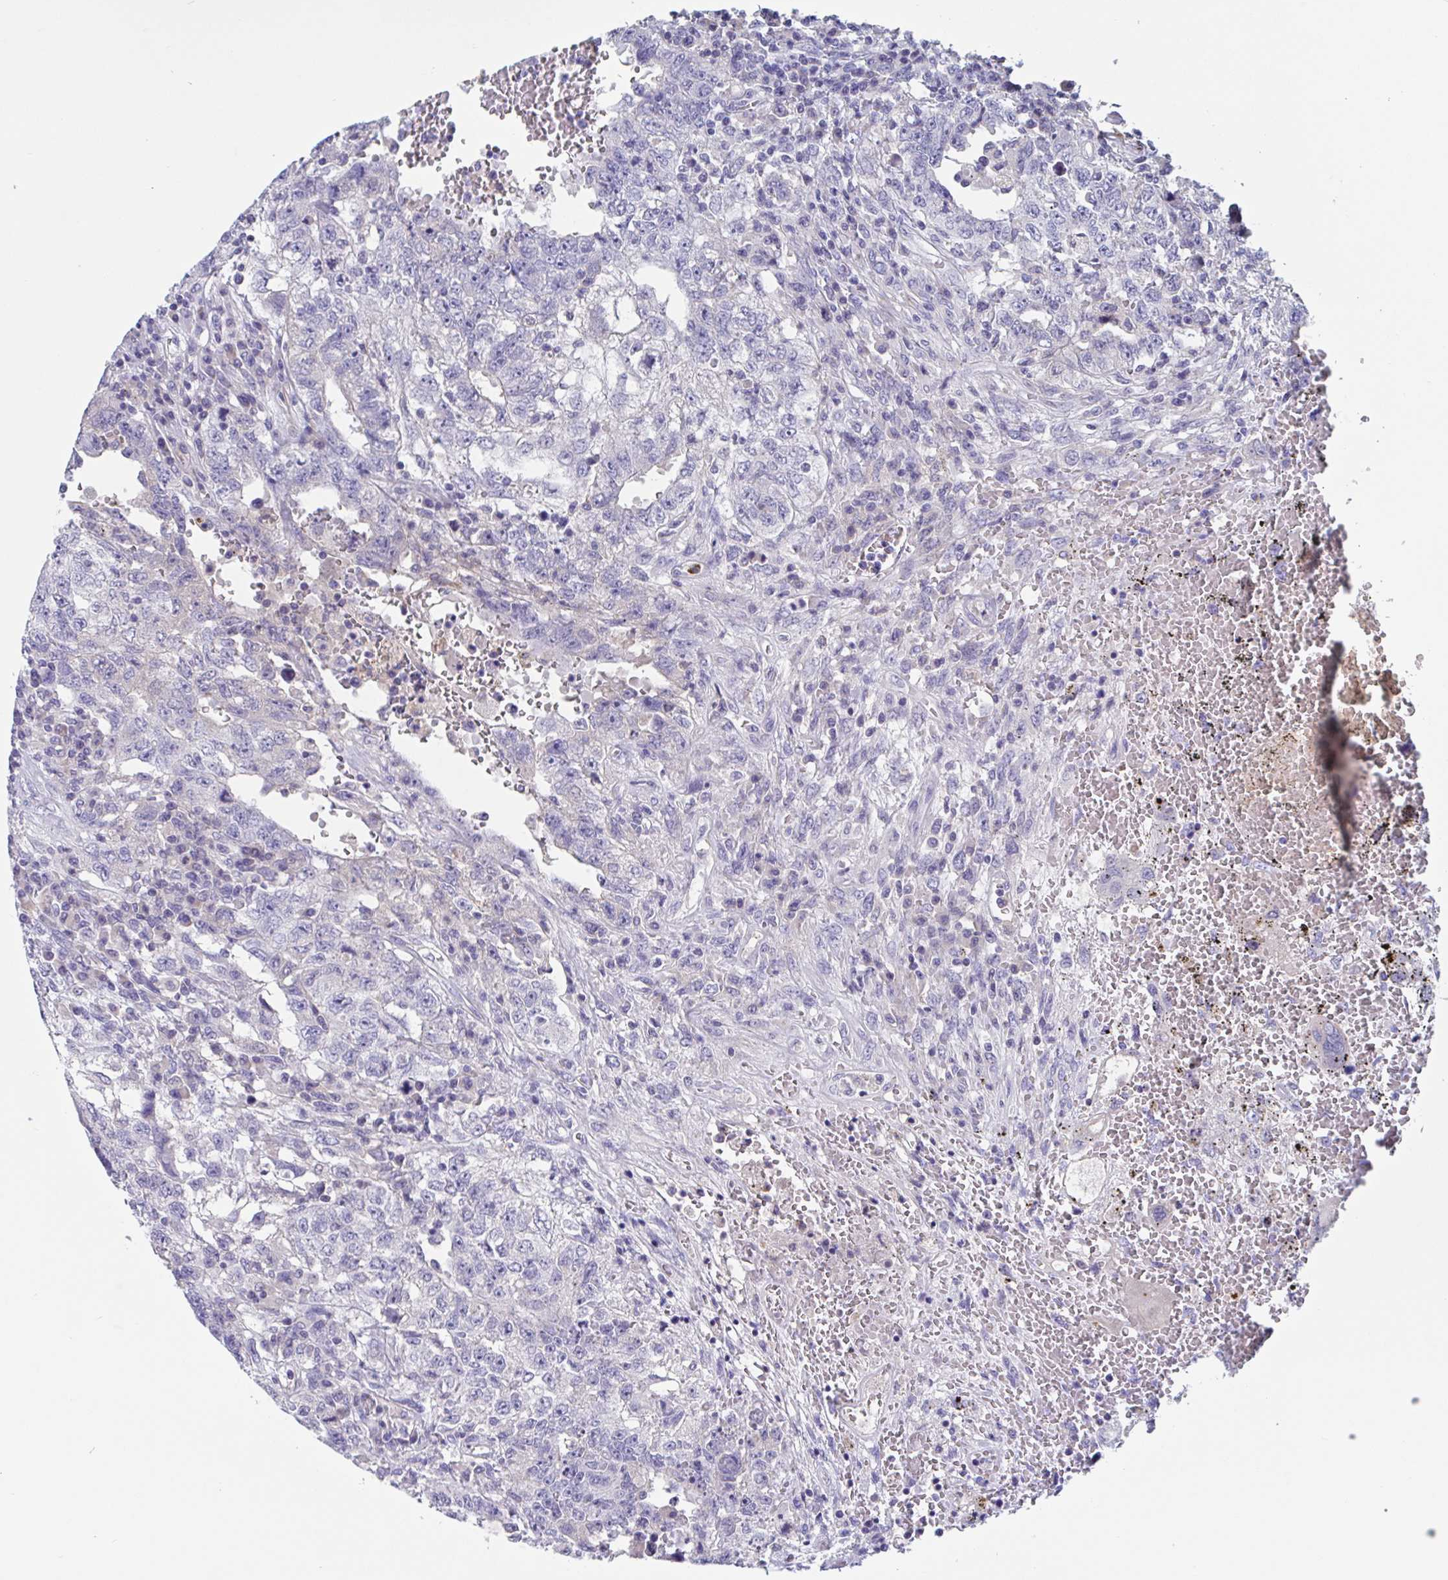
{"staining": {"intensity": "negative", "quantity": "none", "location": "none"}, "tissue": "testis cancer", "cell_type": "Tumor cells", "image_type": "cancer", "snomed": [{"axis": "morphology", "description": "Carcinoma, Embryonal, NOS"}, {"axis": "topography", "description": "Testis"}], "caption": "Histopathology image shows no significant protein expression in tumor cells of embryonal carcinoma (testis).", "gene": "ZNHIT2", "patient": {"sex": "male", "age": 26}}